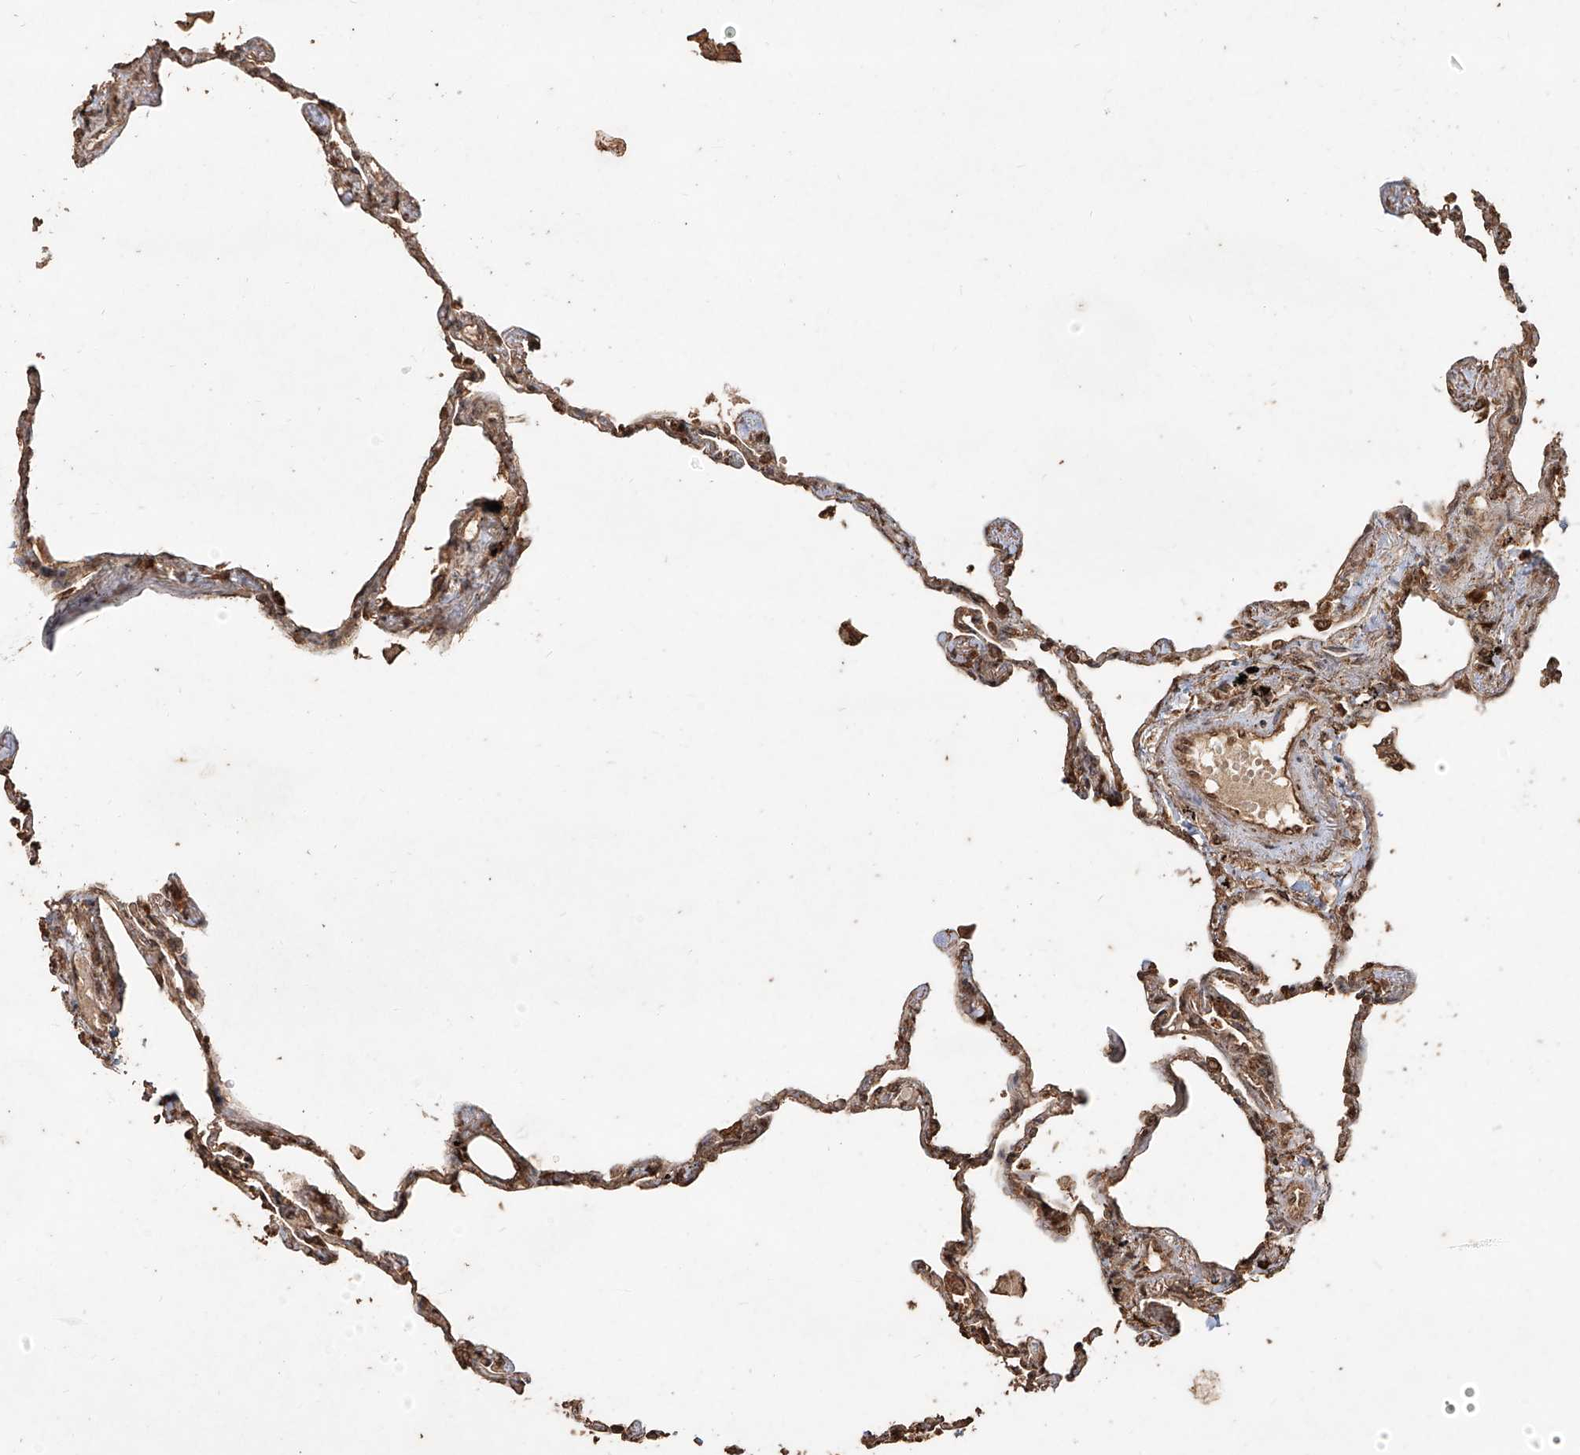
{"staining": {"intensity": "moderate", "quantity": ">75%", "location": "cytoplasmic/membranous,nuclear"}, "tissue": "lung", "cell_type": "Alveolar cells", "image_type": "normal", "snomed": [{"axis": "morphology", "description": "Normal tissue, NOS"}, {"axis": "topography", "description": "Lung"}], "caption": "Protein staining shows moderate cytoplasmic/membranous,nuclear positivity in about >75% of alveolar cells in benign lung. (brown staining indicates protein expression, while blue staining denotes nuclei).", "gene": "ZNF660", "patient": {"sex": "female", "age": 67}}